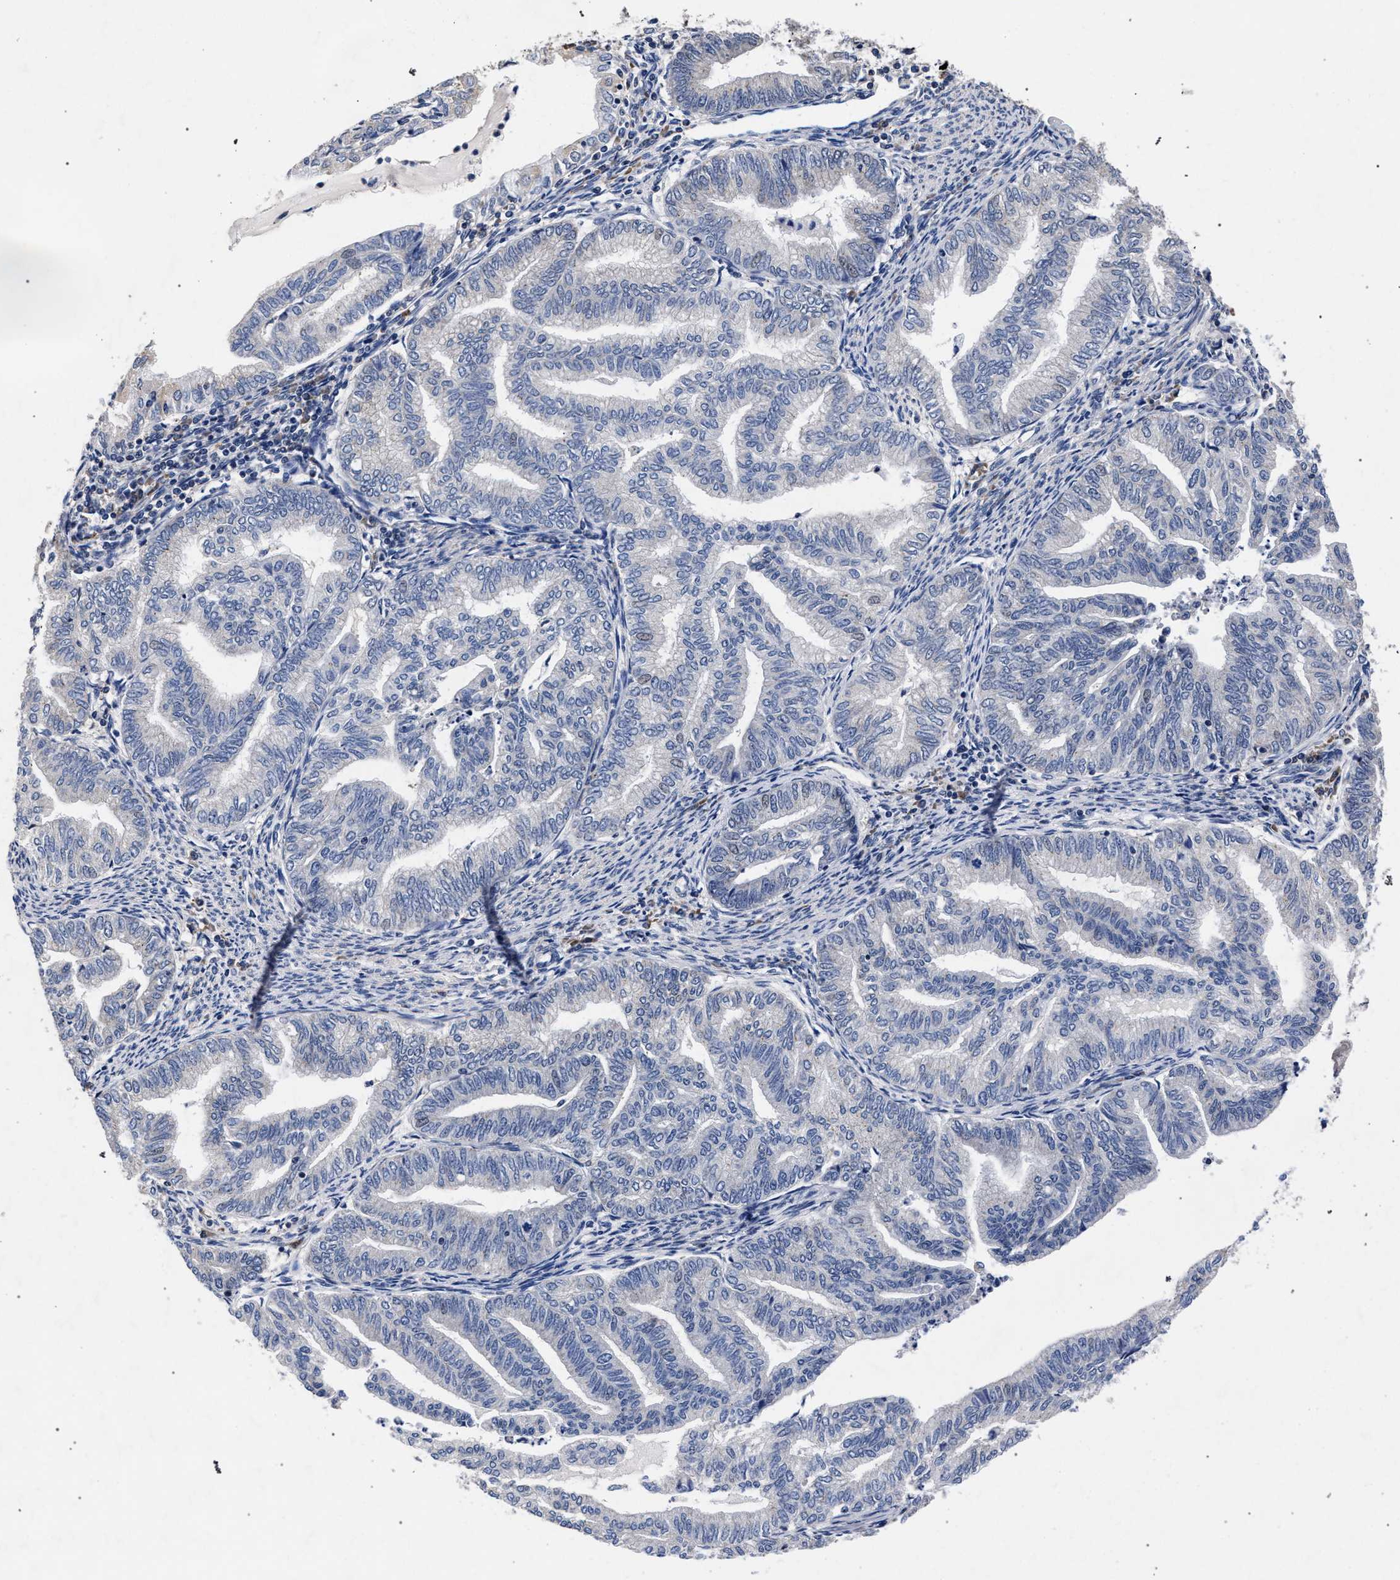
{"staining": {"intensity": "negative", "quantity": "none", "location": "none"}, "tissue": "endometrial cancer", "cell_type": "Tumor cells", "image_type": "cancer", "snomed": [{"axis": "morphology", "description": "Adenocarcinoma, NOS"}, {"axis": "topography", "description": "Endometrium"}], "caption": "Adenocarcinoma (endometrial) was stained to show a protein in brown. There is no significant expression in tumor cells.", "gene": "CFAP95", "patient": {"sex": "female", "age": 79}}